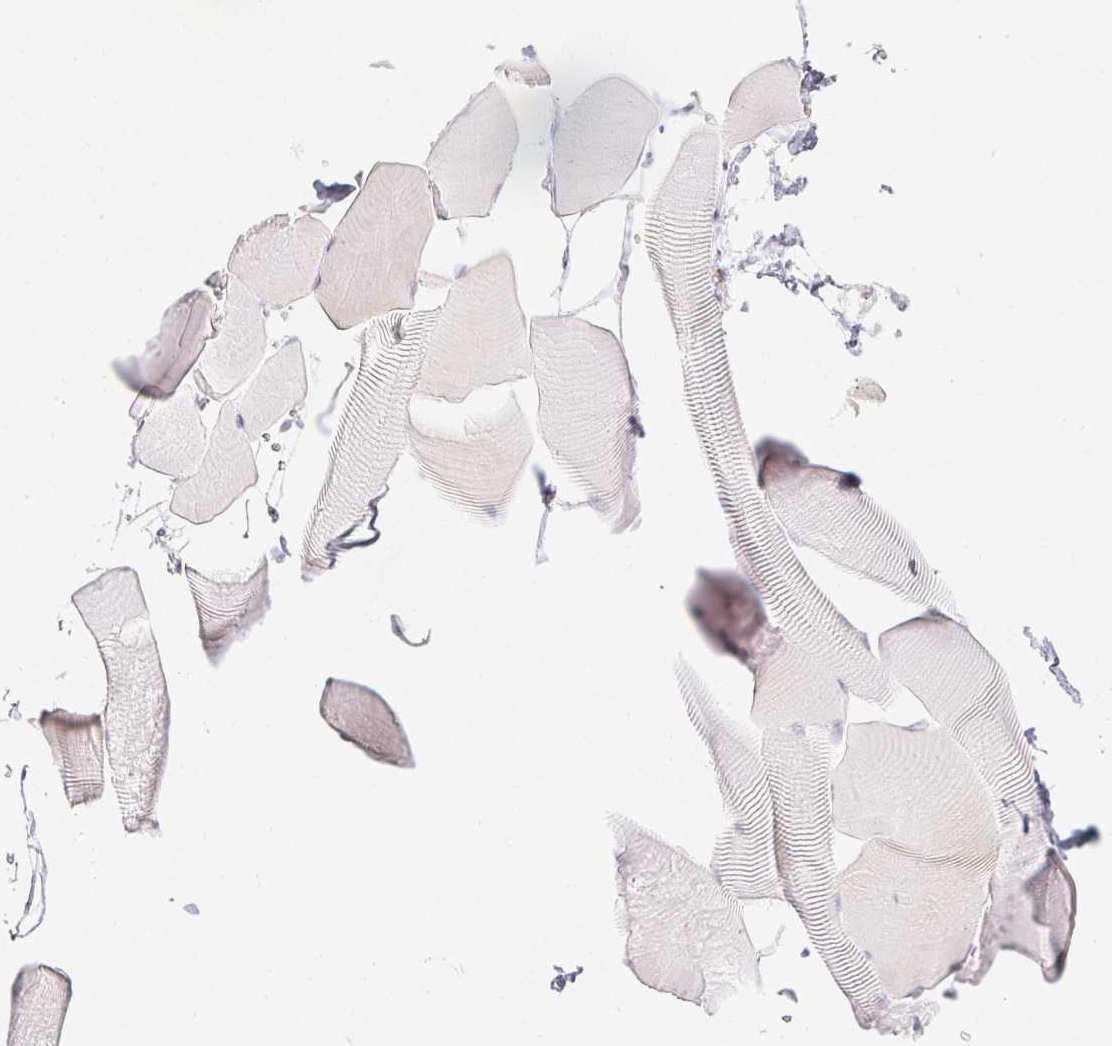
{"staining": {"intensity": "negative", "quantity": "none", "location": "none"}, "tissue": "skeletal muscle", "cell_type": "Myocytes", "image_type": "normal", "snomed": [{"axis": "morphology", "description": "Normal tissue, NOS"}, {"axis": "topography", "description": "Skeletal muscle"}], "caption": "Immunohistochemistry of benign human skeletal muscle displays no expression in myocytes. Nuclei are stained in blue.", "gene": "ACAN", "patient": {"sex": "male", "age": 25}}